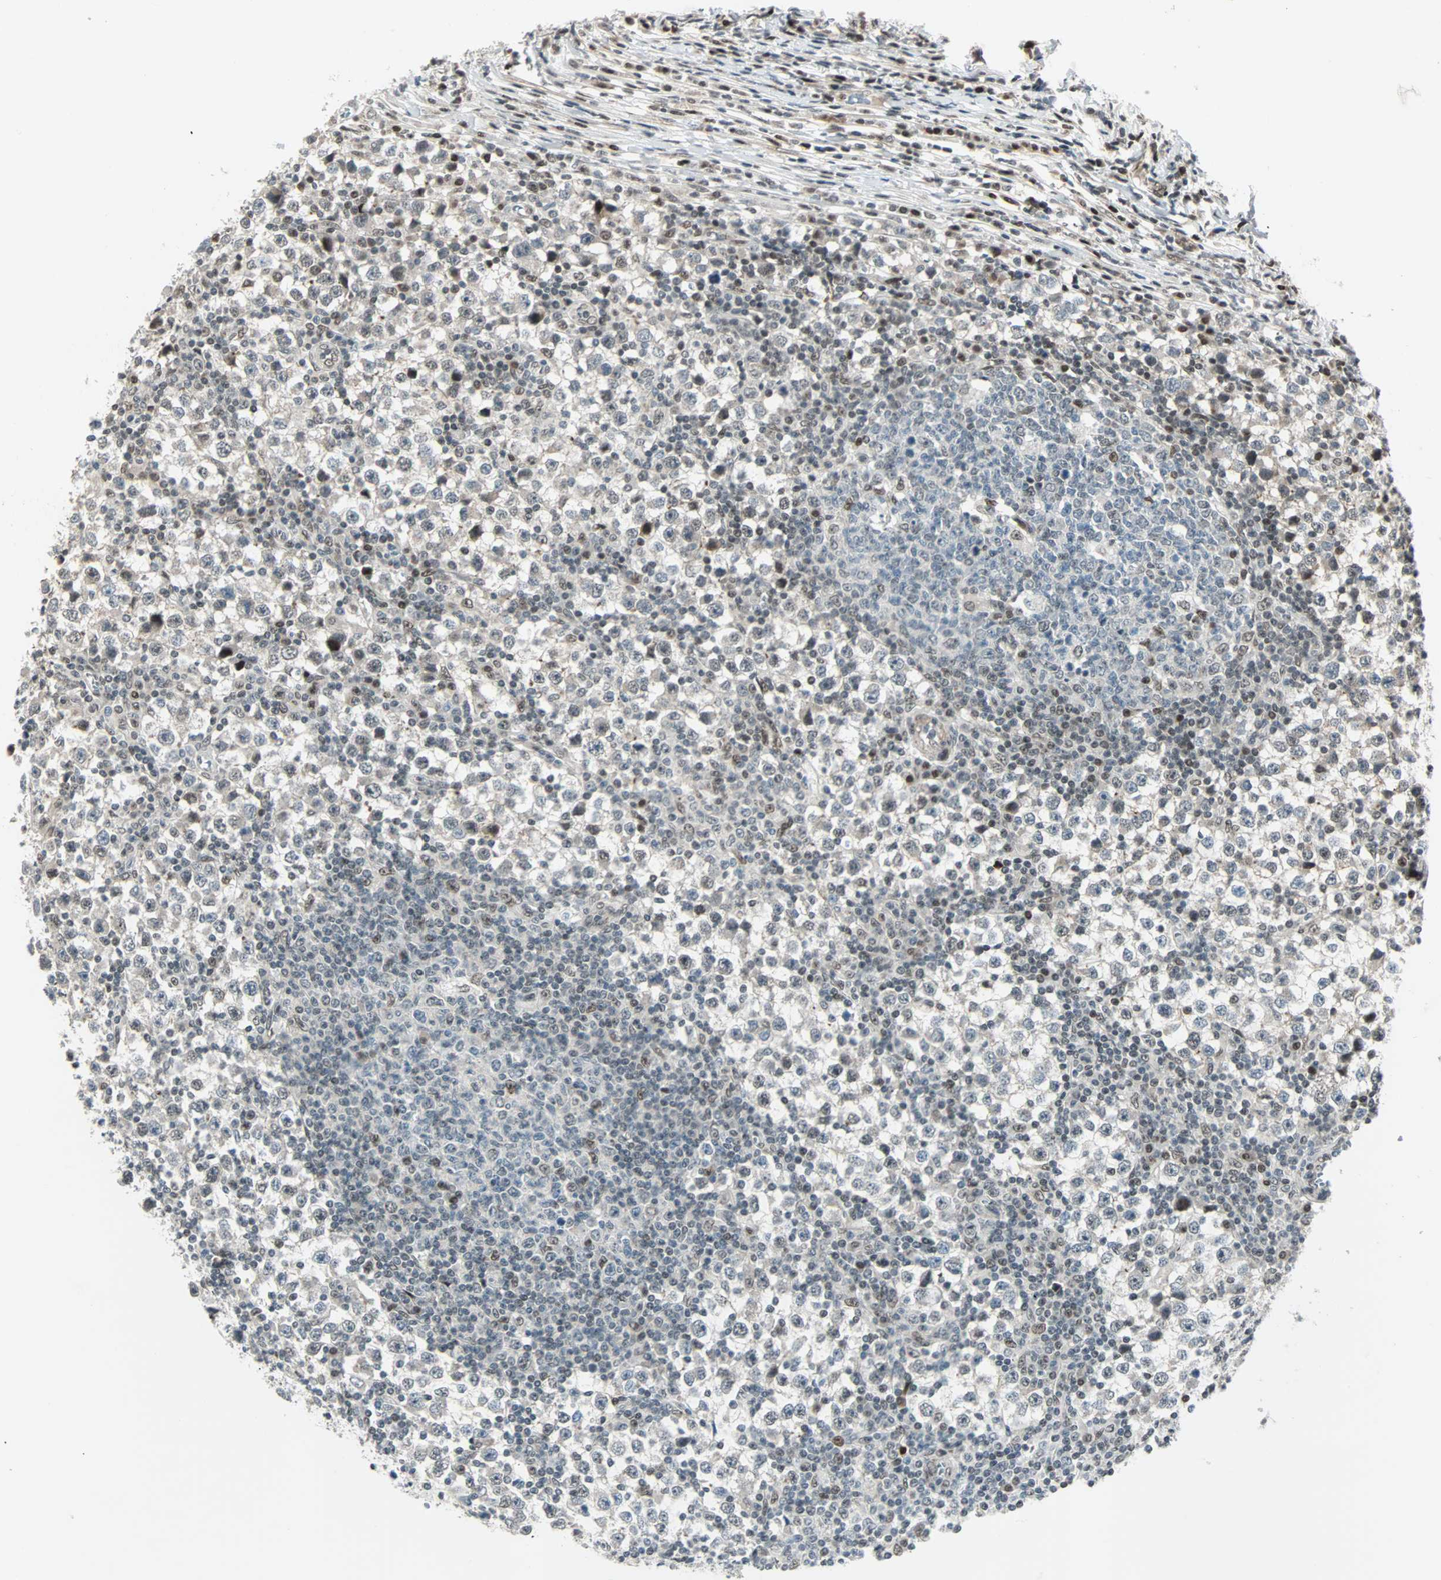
{"staining": {"intensity": "negative", "quantity": "none", "location": "none"}, "tissue": "testis cancer", "cell_type": "Tumor cells", "image_type": "cancer", "snomed": [{"axis": "morphology", "description": "Seminoma, NOS"}, {"axis": "topography", "description": "Testis"}], "caption": "The histopathology image shows no significant positivity in tumor cells of testis seminoma.", "gene": "CBX4", "patient": {"sex": "male", "age": 65}}